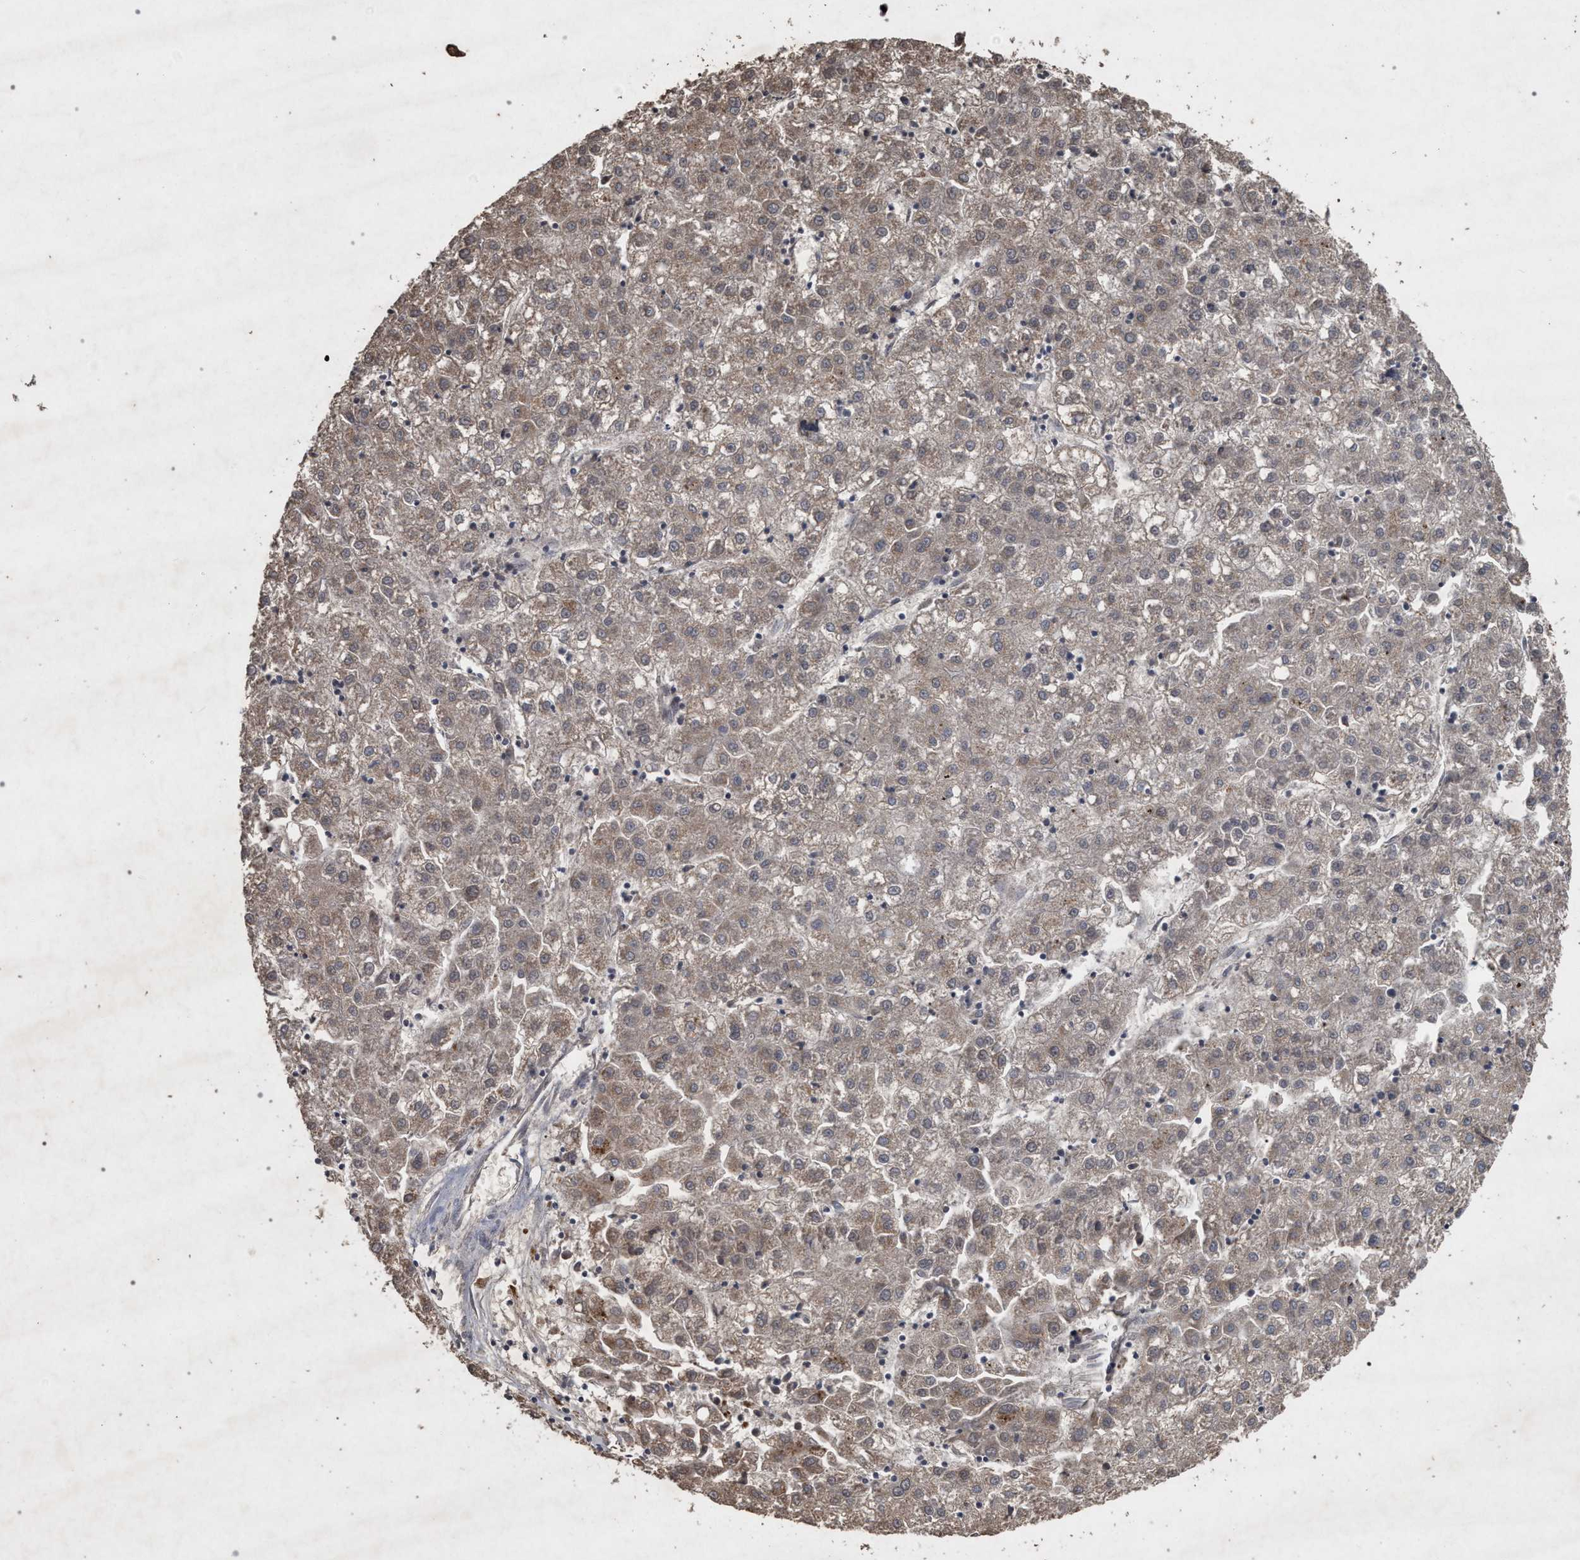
{"staining": {"intensity": "weak", "quantity": ">75%", "location": "cytoplasmic/membranous"}, "tissue": "liver cancer", "cell_type": "Tumor cells", "image_type": "cancer", "snomed": [{"axis": "morphology", "description": "Carcinoma, Hepatocellular, NOS"}, {"axis": "topography", "description": "Liver"}], "caption": "Immunohistochemistry photomicrograph of neoplastic tissue: human hepatocellular carcinoma (liver) stained using immunohistochemistry exhibits low levels of weak protein expression localized specifically in the cytoplasmic/membranous of tumor cells, appearing as a cytoplasmic/membranous brown color.", "gene": "PKD2L1", "patient": {"sex": "male", "age": 72}}